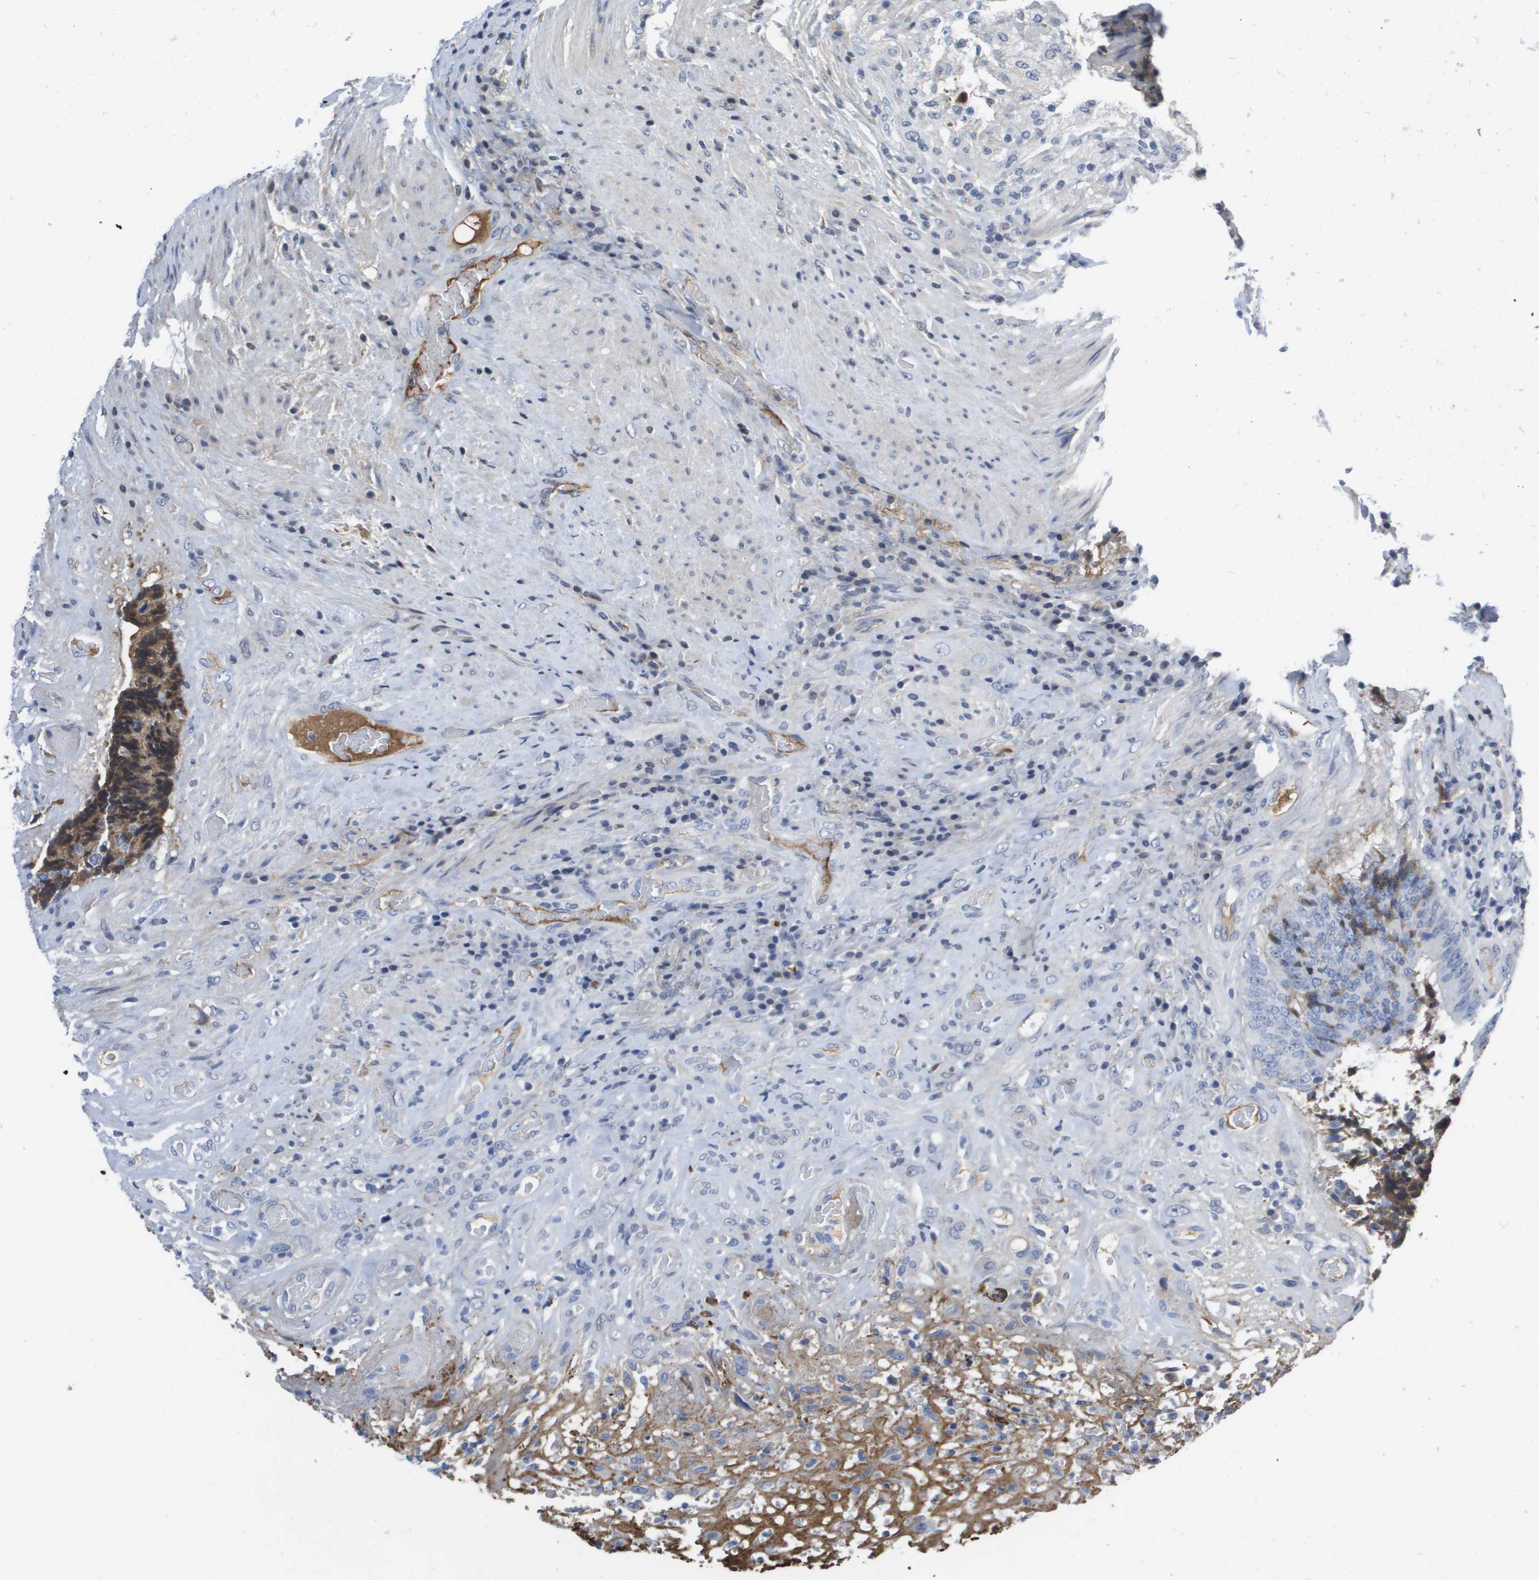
{"staining": {"intensity": "negative", "quantity": "none", "location": "none"}, "tissue": "colorectal cancer", "cell_type": "Tumor cells", "image_type": "cancer", "snomed": [{"axis": "morphology", "description": "Adenocarcinoma, NOS"}, {"axis": "topography", "description": "Rectum"}], "caption": "This is a histopathology image of immunohistochemistry staining of colorectal adenocarcinoma, which shows no staining in tumor cells. (Brightfield microscopy of DAB (3,3'-diaminobenzidine) immunohistochemistry at high magnification).", "gene": "SERPINC1", "patient": {"sex": "male", "age": 72}}